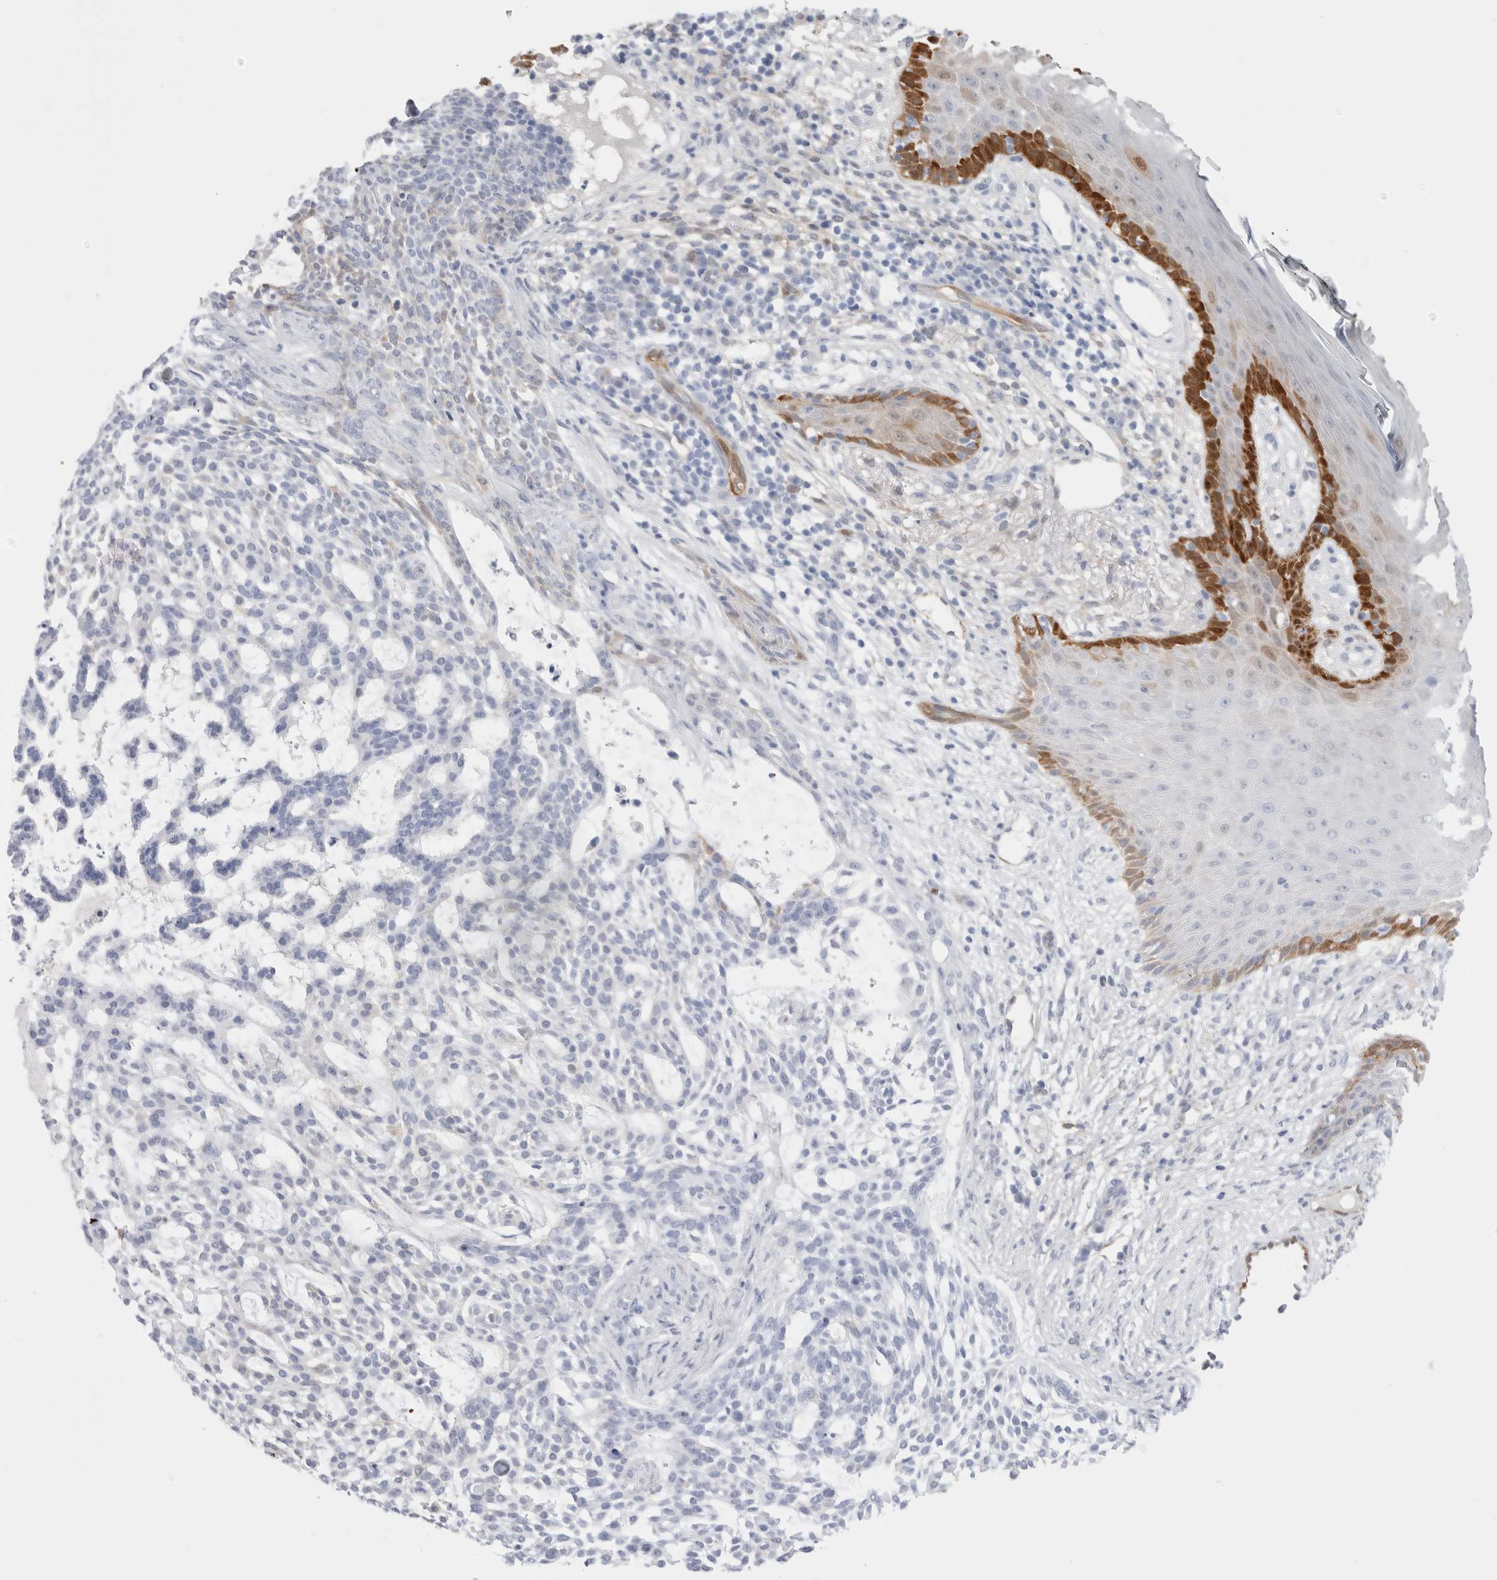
{"staining": {"intensity": "negative", "quantity": "none", "location": "none"}, "tissue": "skin cancer", "cell_type": "Tumor cells", "image_type": "cancer", "snomed": [{"axis": "morphology", "description": "Basal cell carcinoma"}, {"axis": "topography", "description": "Skin"}], "caption": "The micrograph demonstrates no significant expression in tumor cells of skin basal cell carcinoma.", "gene": "NAPEPLD", "patient": {"sex": "female", "age": 64}}